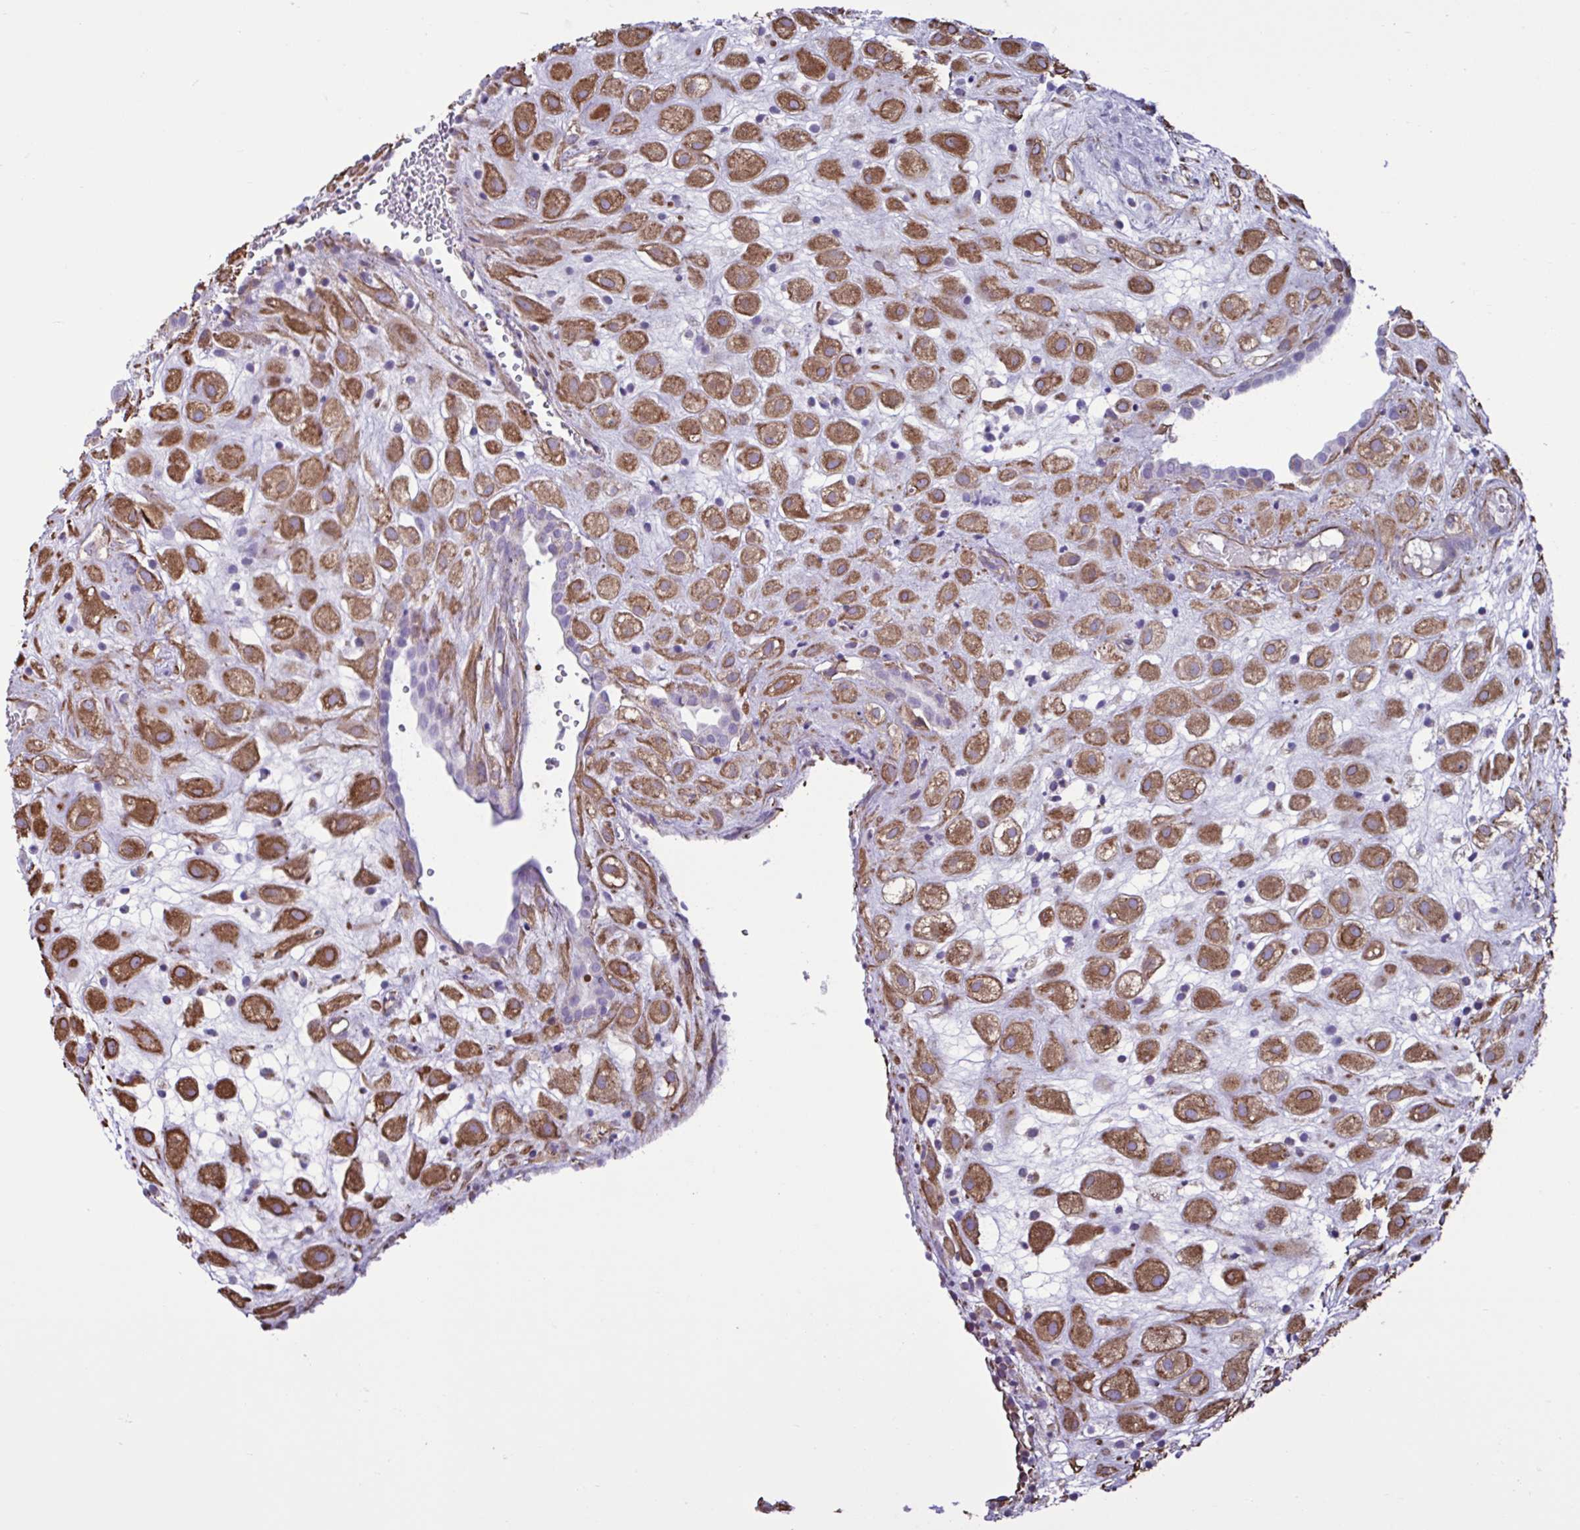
{"staining": {"intensity": "strong", "quantity": ">75%", "location": "cytoplasmic/membranous"}, "tissue": "placenta", "cell_type": "Decidual cells", "image_type": "normal", "snomed": [{"axis": "morphology", "description": "Normal tissue, NOS"}, {"axis": "topography", "description": "Placenta"}], "caption": "Immunohistochemical staining of unremarkable human placenta exhibits high levels of strong cytoplasmic/membranous expression in about >75% of decidual cells. (DAB = brown stain, brightfield microscopy at high magnification).", "gene": "TMEM86B", "patient": {"sex": "female", "age": 24}}